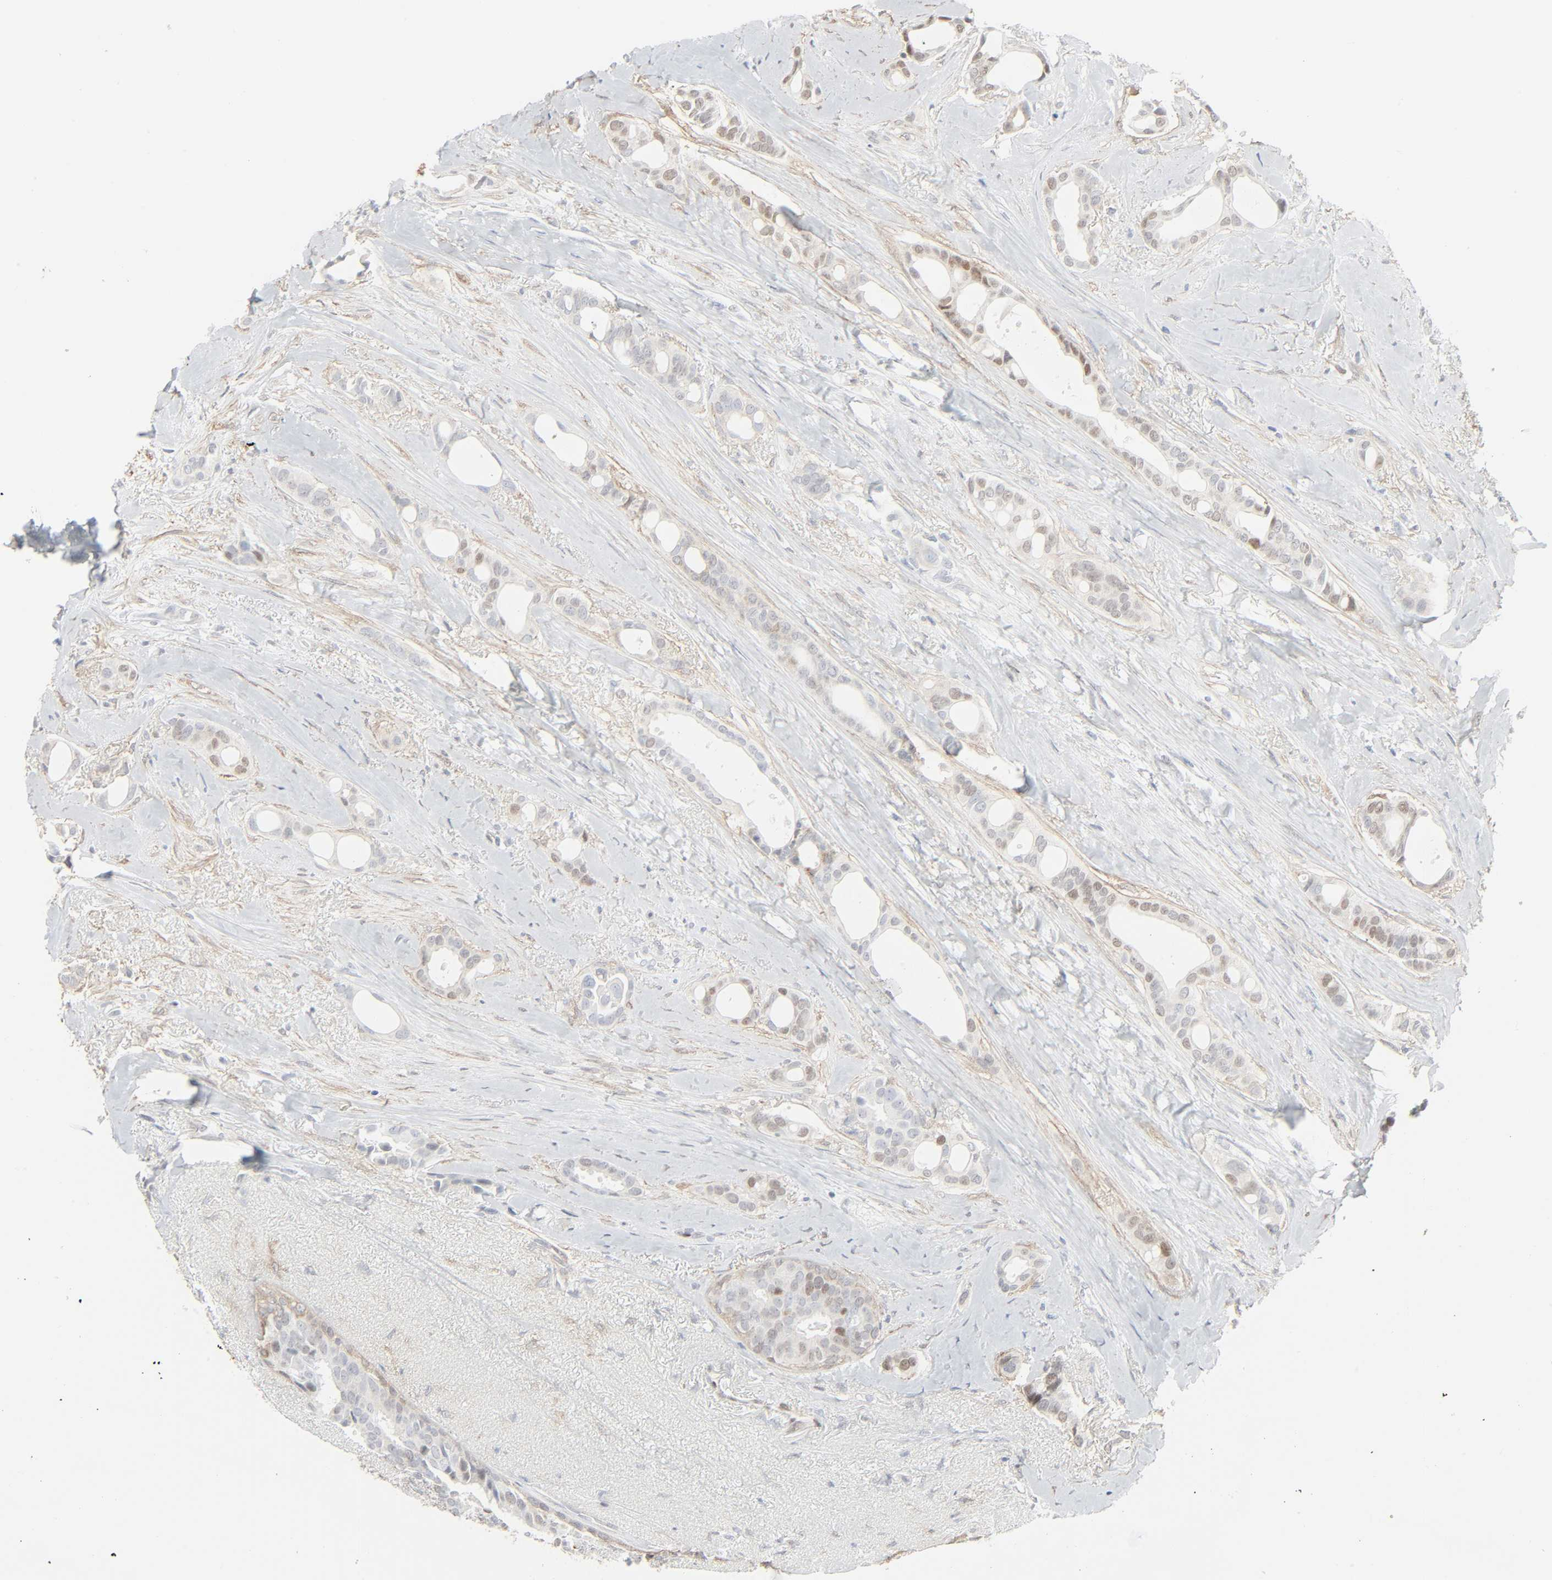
{"staining": {"intensity": "moderate", "quantity": "25%-75%", "location": "nuclear"}, "tissue": "breast cancer", "cell_type": "Tumor cells", "image_type": "cancer", "snomed": [{"axis": "morphology", "description": "Duct carcinoma"}, {"axis": "topography", "description": "Breast"}], "caption": "A brown stain labels moderate nuclear expression of a protein in human breast intraductal carcinoma tumor cells.", "gene": "ZBTB16", "patient": {"sex": "female", "age": 54}}